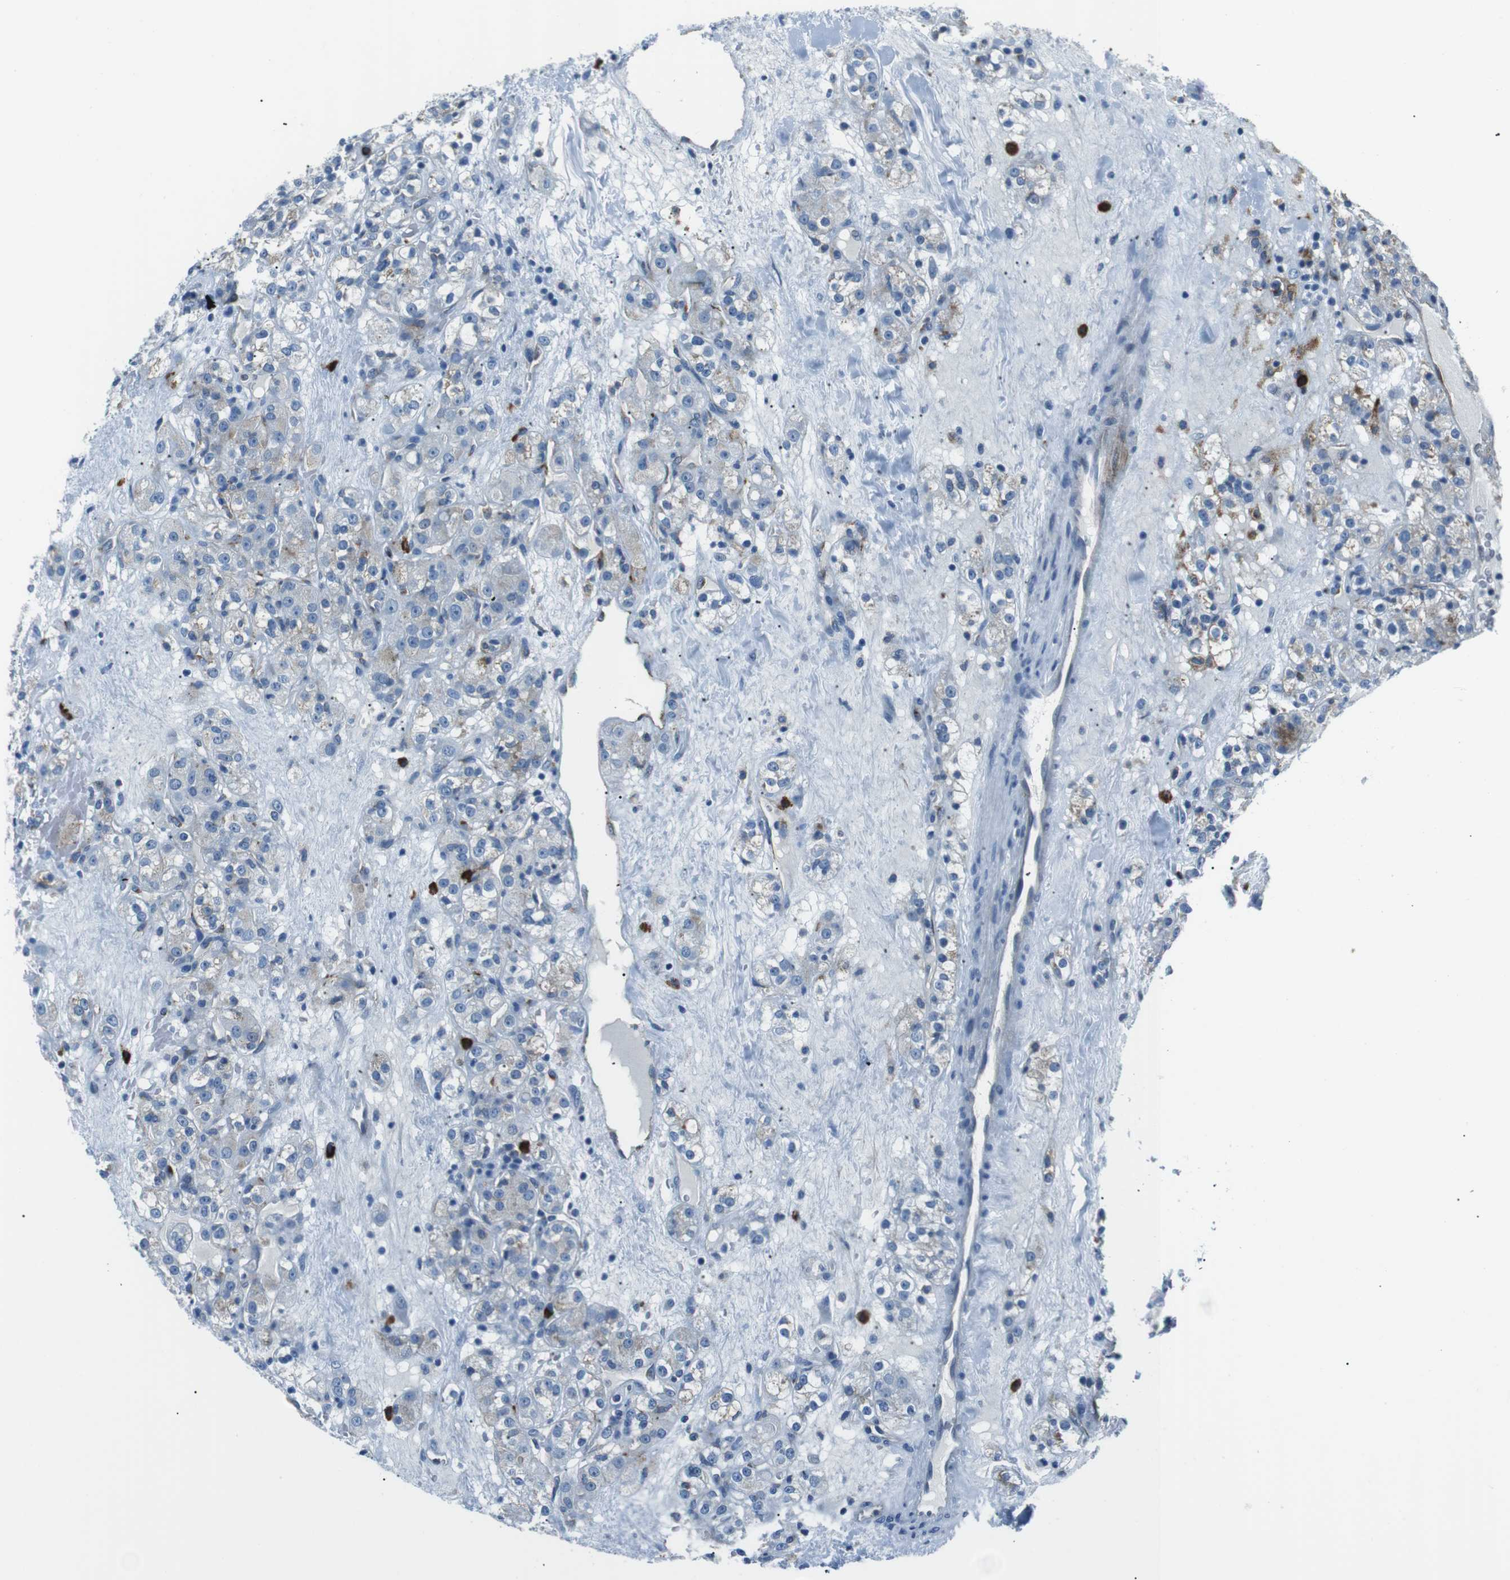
{"staining": {"intensity": "weak", "quantity": "<25%", "location": "cytoplasmic/membranous"}, "tissue": "renal cancer", "cell_type": "Tumor cells", "image_type": "cancer", "snomed": [{"axis": "morphology", "description": "Normal tissue, NOS"}, {"axis": "morphology", "description": "Adenocarcinoma, NOS"}, {"axis": "topography", "description": "Kidney"}], "caption": "Renal cancer stained for a protein using IHC shows no staining tumor cells.", "gene": "CSF2RA", "patient": {"sex": "male", "age": 61}}